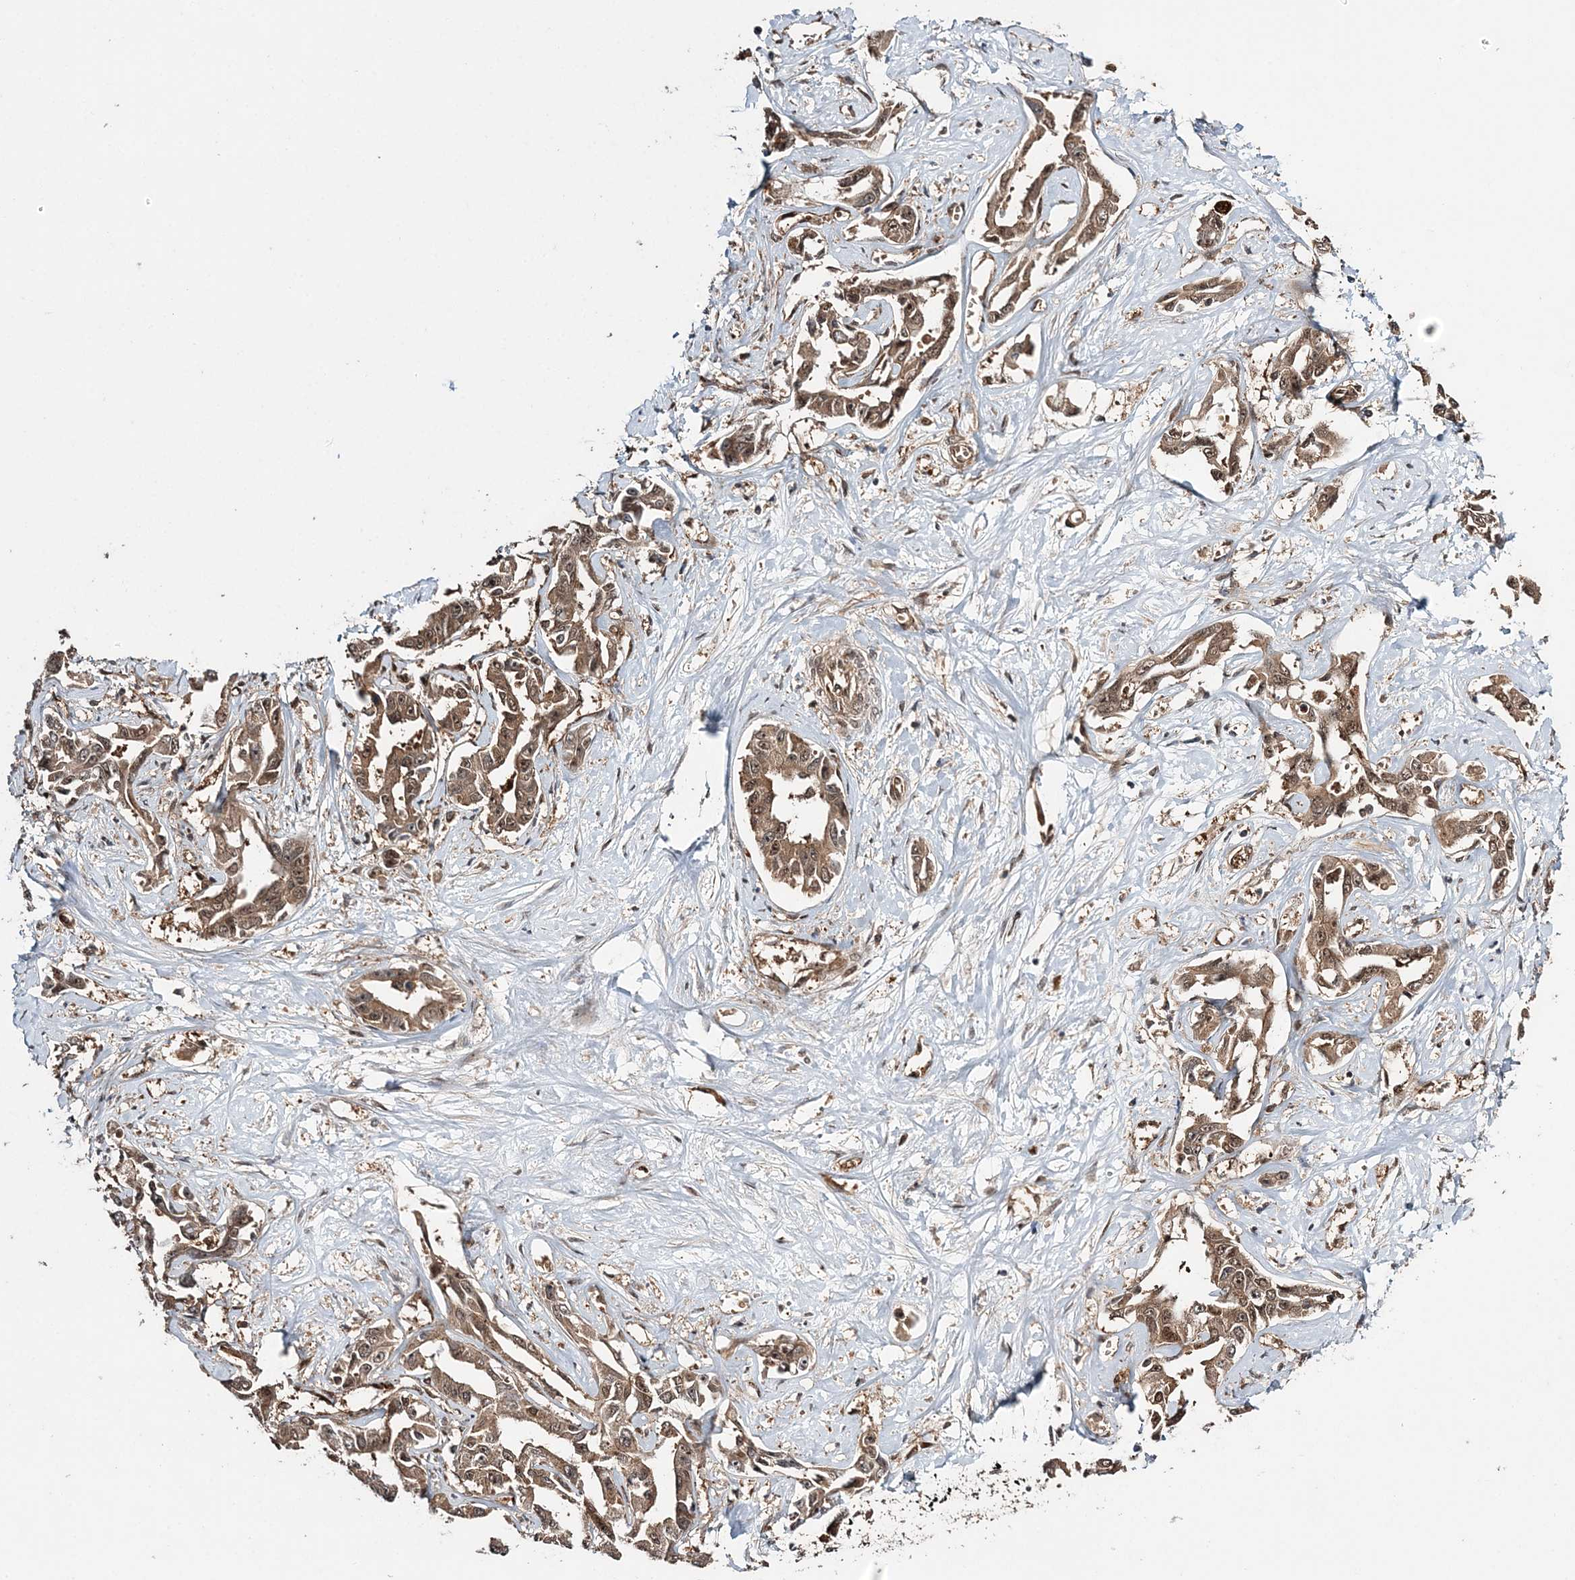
{"staining": {"intensity": "moderate", "quantity": ">75%", "location": "cytoplasmic/membranous,nuclear"}, "tissue": "liver cancer", "cell_type": "Tumor cells", "image_type": "cancer", "snomed": [{"axis": "morphology", "description": "Cholangiocarcinoma"}, {"axis": "topography", "description": "Liver"}], "caption": "Immunohistochemical staining of liver cancer (cholangiocarcinoma) displays medium levels of moderate cytoplasmic/membranous and nuclear staining in about >75% of tumor cells. Nuclei are stained in blue.", "gene": "UBTD2", "patient": {"sex": "male", "age": 59}}